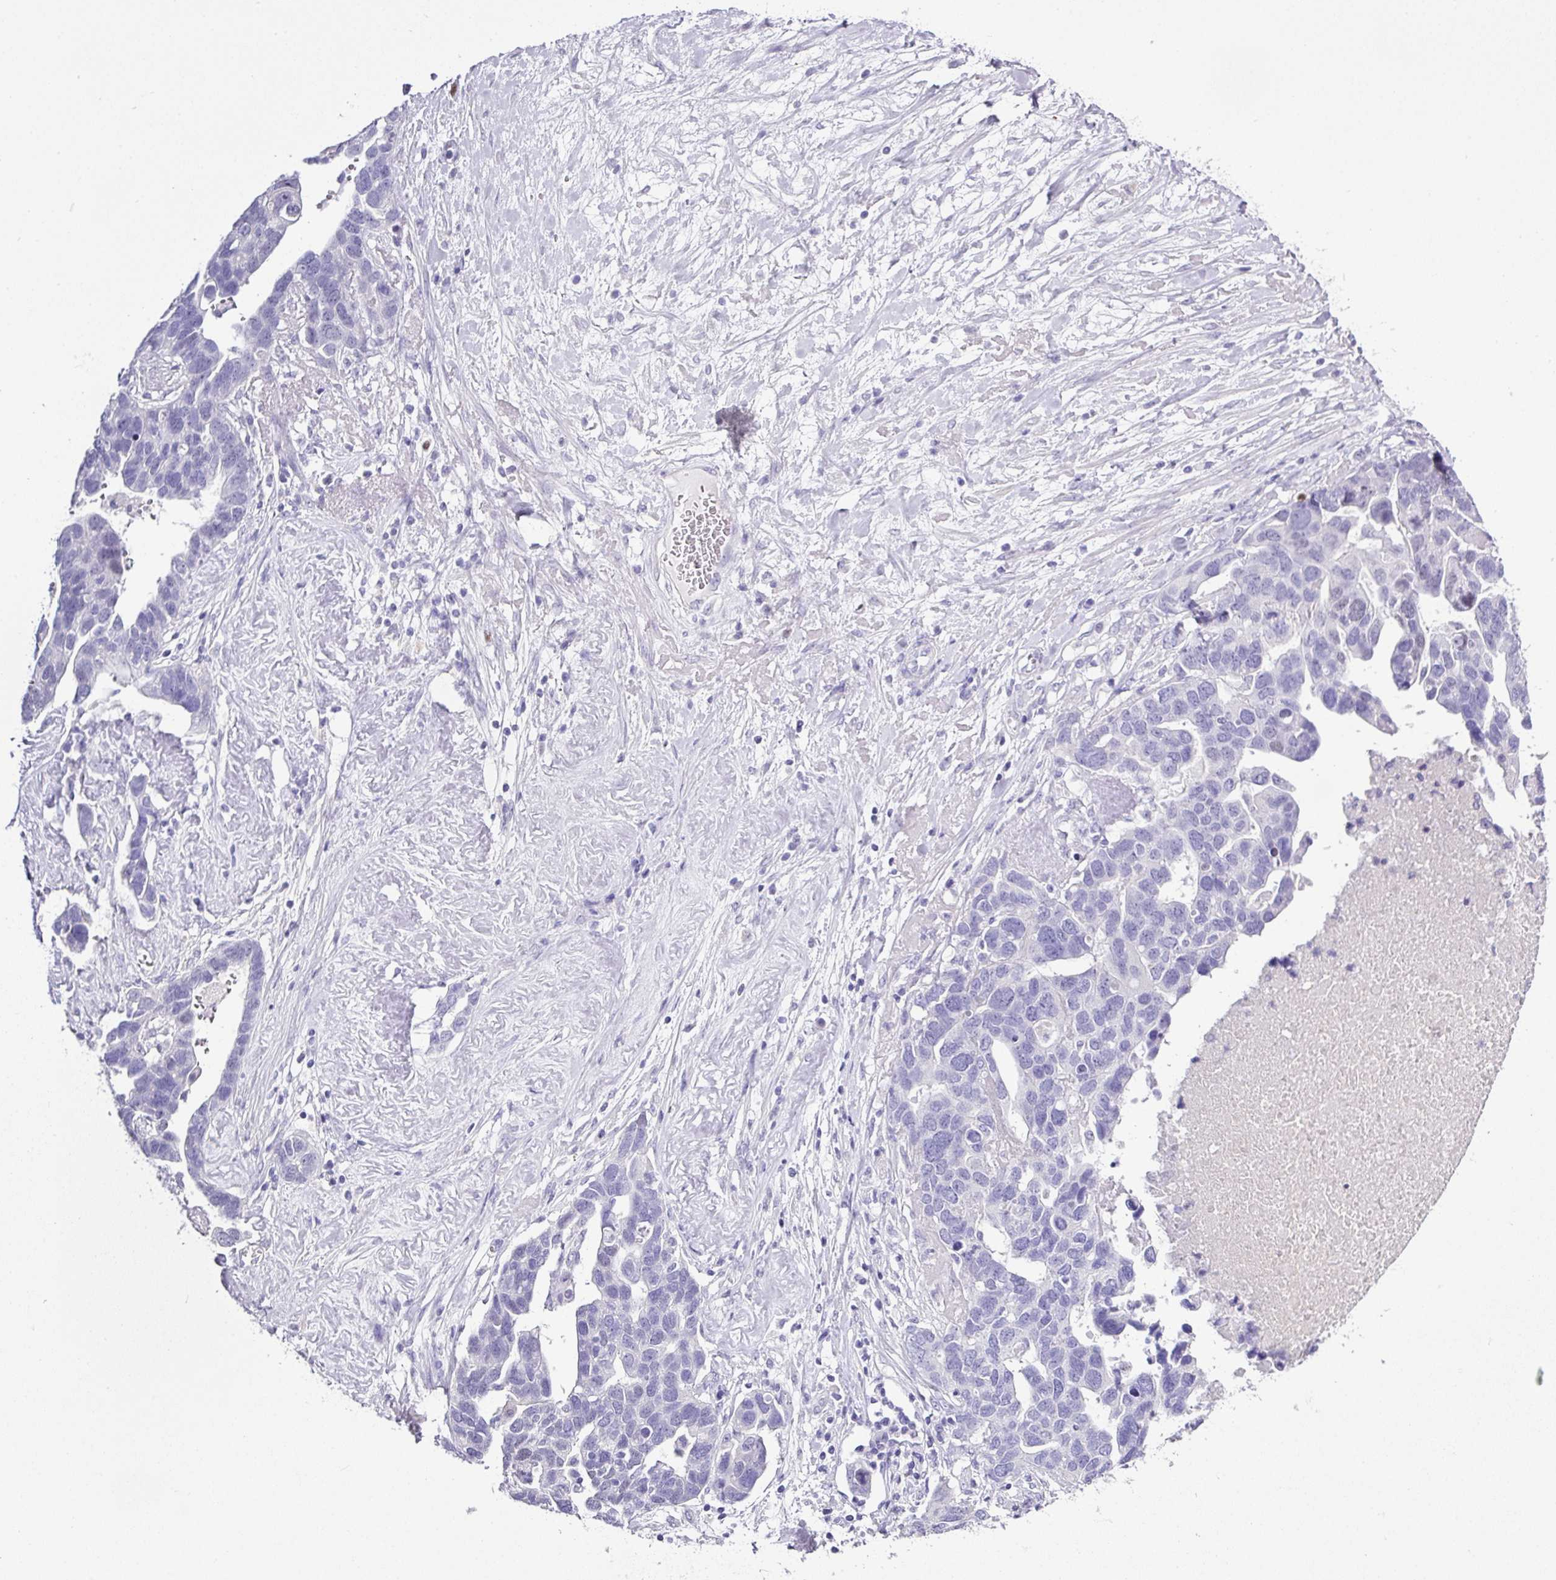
{"staining": {"intensity": "negative", "quantity": "none", "location": "none"}, "tissue": "ovarian cancer", "cell_type": "Tumor cells", "image_type": "cancer", "snomed": [{"axis": "morphology", "description": "Cystadenocarcinoma, serous, NOS"}, {"axis": "topography", "description": "Ovary"}], "caption": "High power microscopy image of an IHC photomicrograph of ovarian cancer (serous cystadenocarcinoma), revealing no significant positivity in tumor cells.", "gene": "BCL11A", "patient": {"sex": "female", "age": 54}}